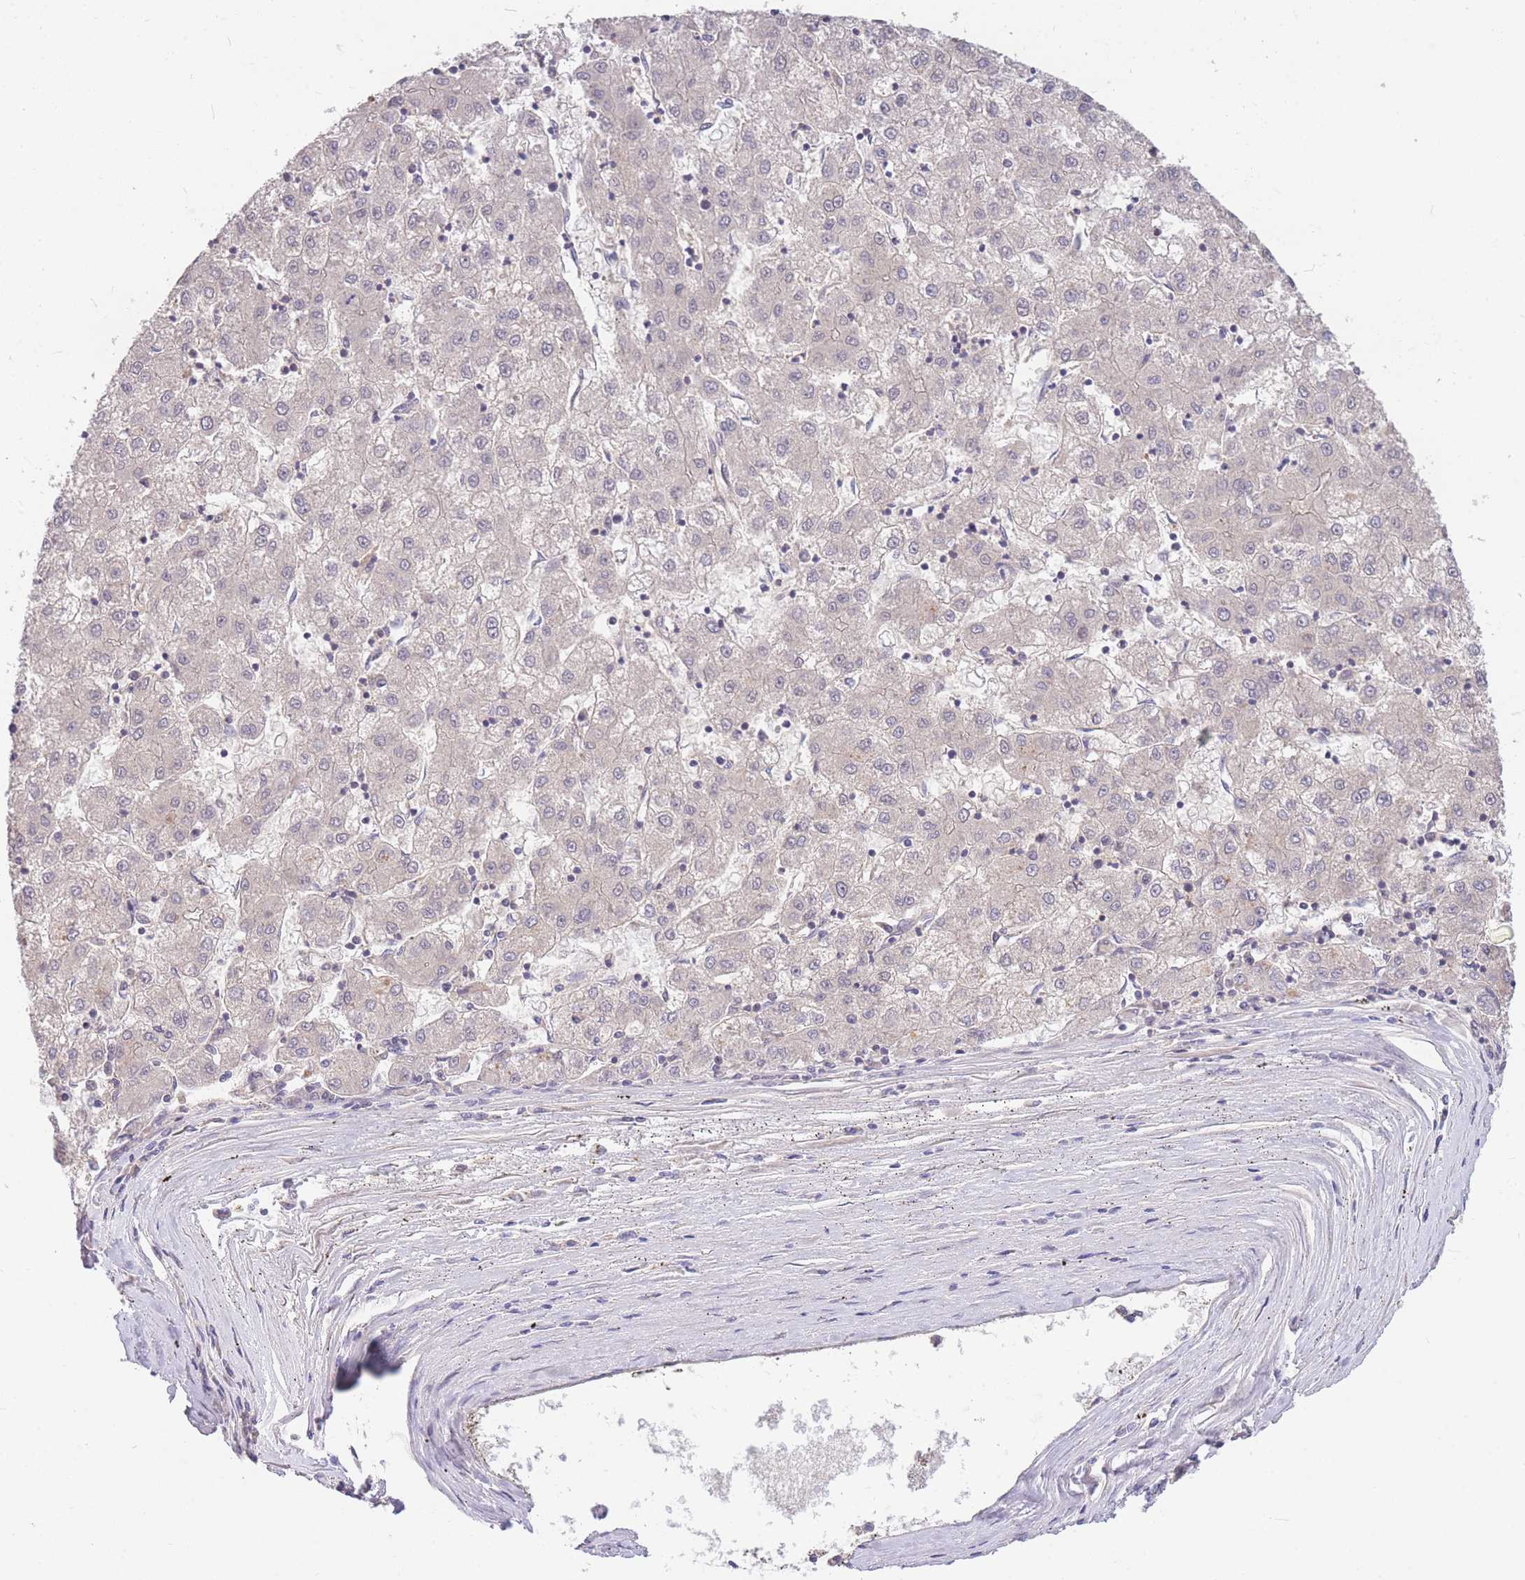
{"staining": {"intensity": "negative", "quantity": "none", "location": "none"}, "tissue": "liver cancer", "cell_type": "Tumor cells", "image_type": "cancer", "snomed": [{"axis": "morphology", "description": "Carcinoma, Hepatocellular, NOS"}, {"axis": "topography", "description": "Liver"}], "caption": "High power microscopy histopathology image of an immunohistochemistry photomicrograph of hepatocellular carcinoma (liver), revealing no significant expression in tumor cells.", "gene": "OR5T1", "patient": {"sex": "male", "age": 72}}